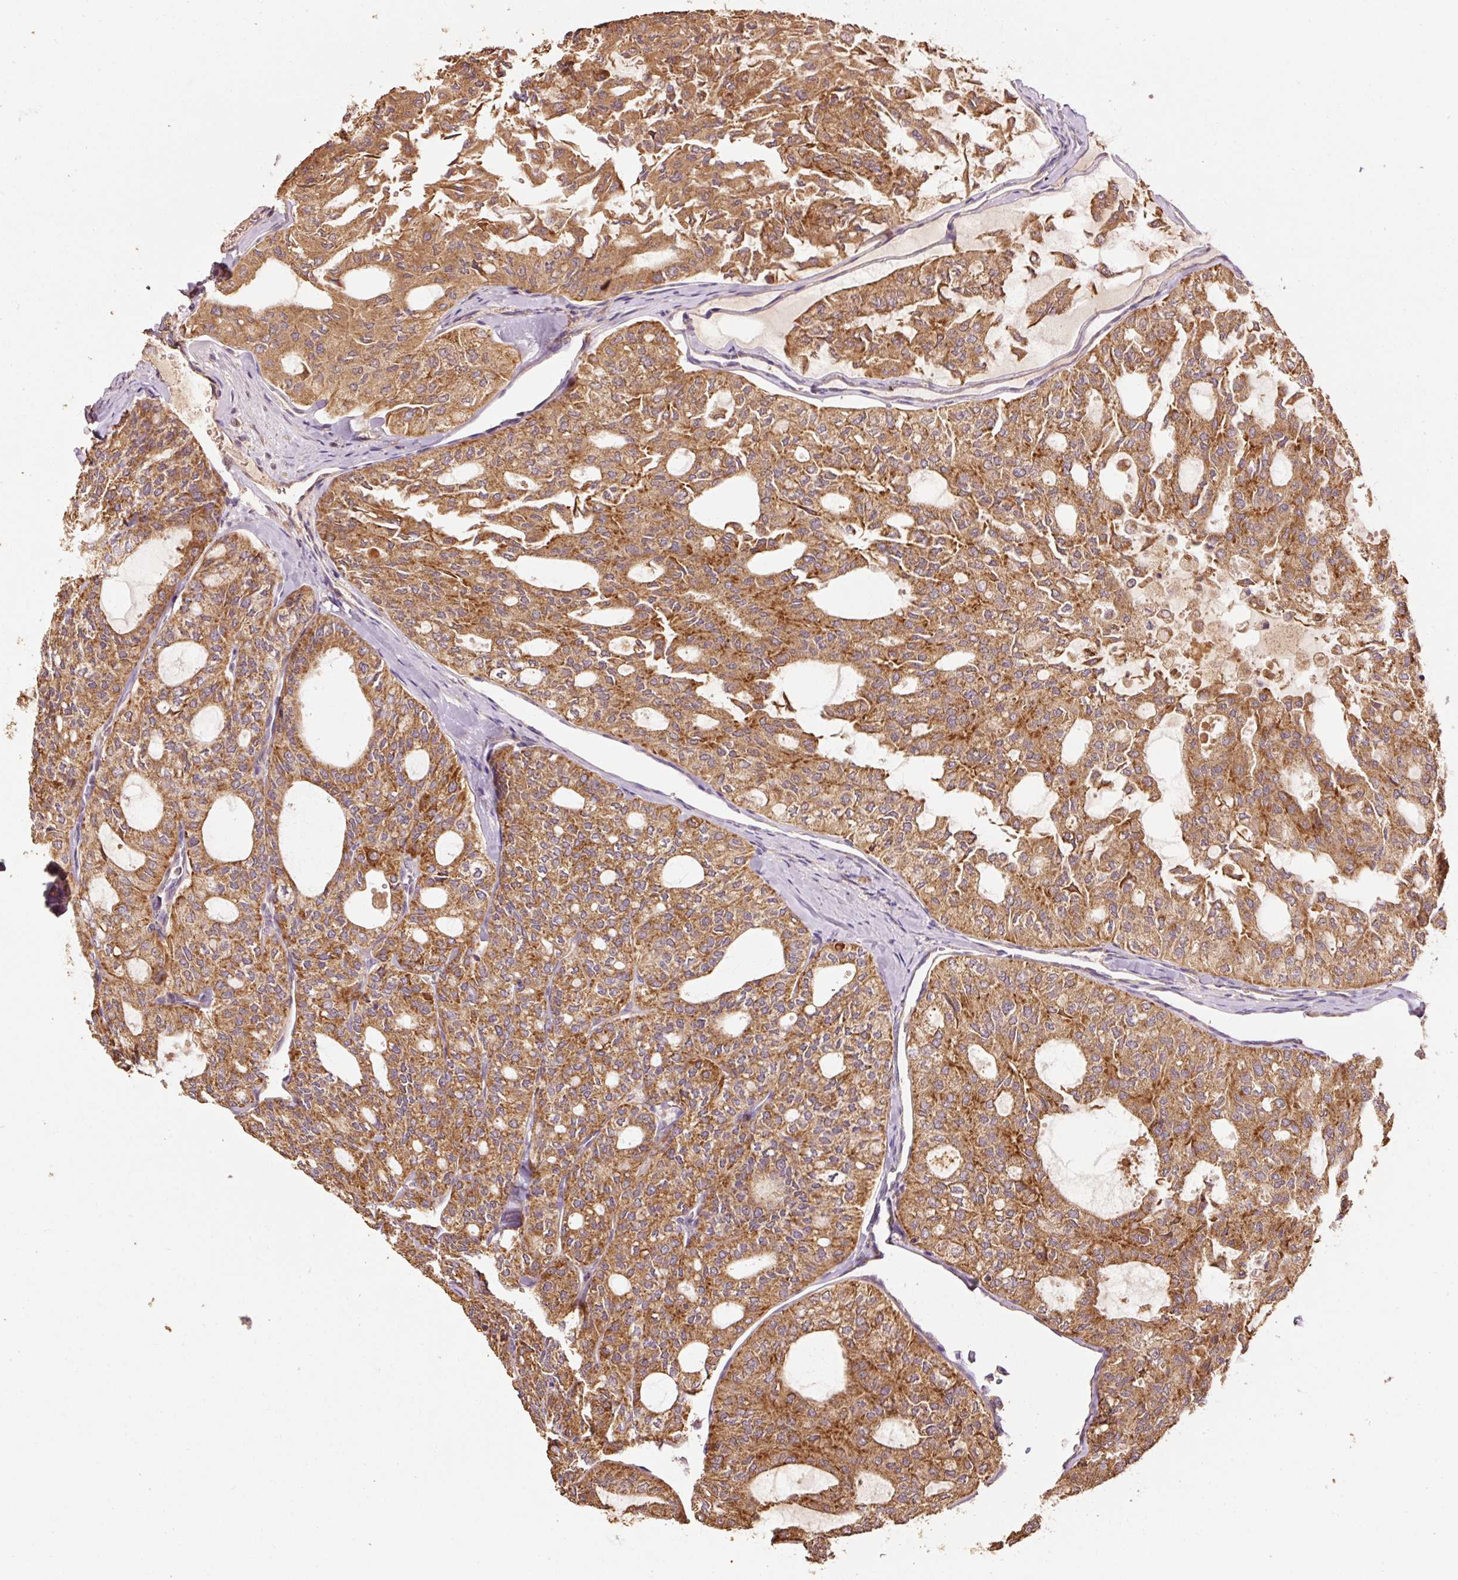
{"staining": {"intensity": "moderate", "quantity": ">75%", "location": "cytoplasmic/membranous"}, "tissue": "thyroid cancer", "cell_type": "Tumor cells", "image_type": "cancer", "snomed": [{"axis": "morphology", "description": "Follicular adenoma carcinoma, NOS"}, {"axis": "topography", "description": "Thyroid gland"}], "caption": "Immunohistochemistry micrograph of human follicular adenoma carcinoma (thyroid) stained for a protein (brown), which displays medium levels of moderate cytoplasmic/membranous positivity in about >75% of tumor cells.", "gene": "EFHC1", "patient": {"sex": "male", "age": 75}}